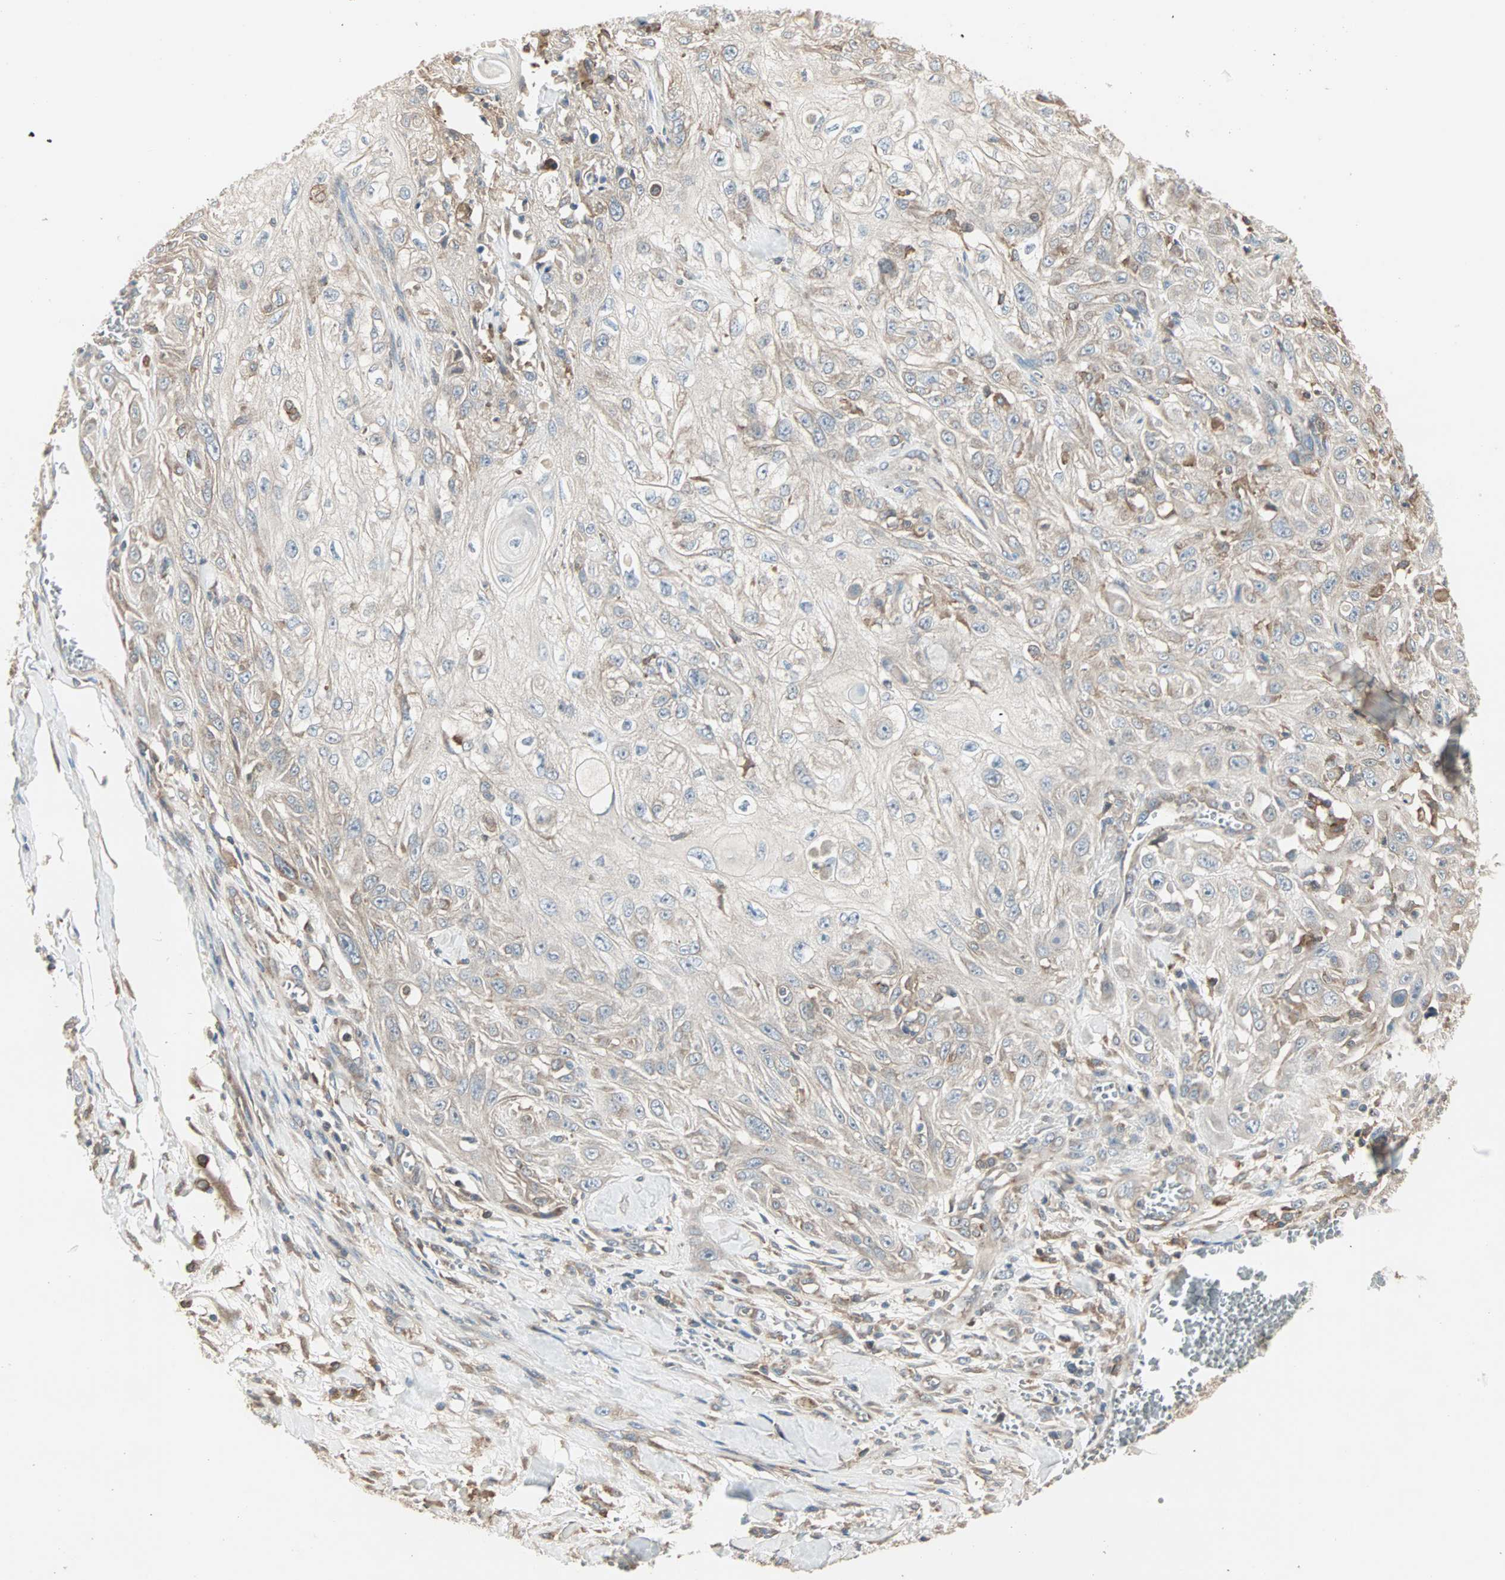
{"staining": {"intensity": "weak", "quantity": "<25%", "location": "cytoplasmic/membranous"}, "tissue": "skin cancer", "cell_type": "Tumor cells", "image_type": "cancer", "snomed": [{"axis": "morphology", "description": "Squamous cell carcinoma, NOS"}, {"axis": "morphology", "description": "Squamous cell carcinoma, metastatic, NOS"}, {"axis": "topography", "description": "Skin"}, {"axis": "topography", "description": "Lymph node"}], "caption": "Tumor cells are negative for brown protein staining in skin cancer (metastatic squamous cell carcinoma).", "gene": "GNAI2", "patient": {"sex": "male", "age": 75}}